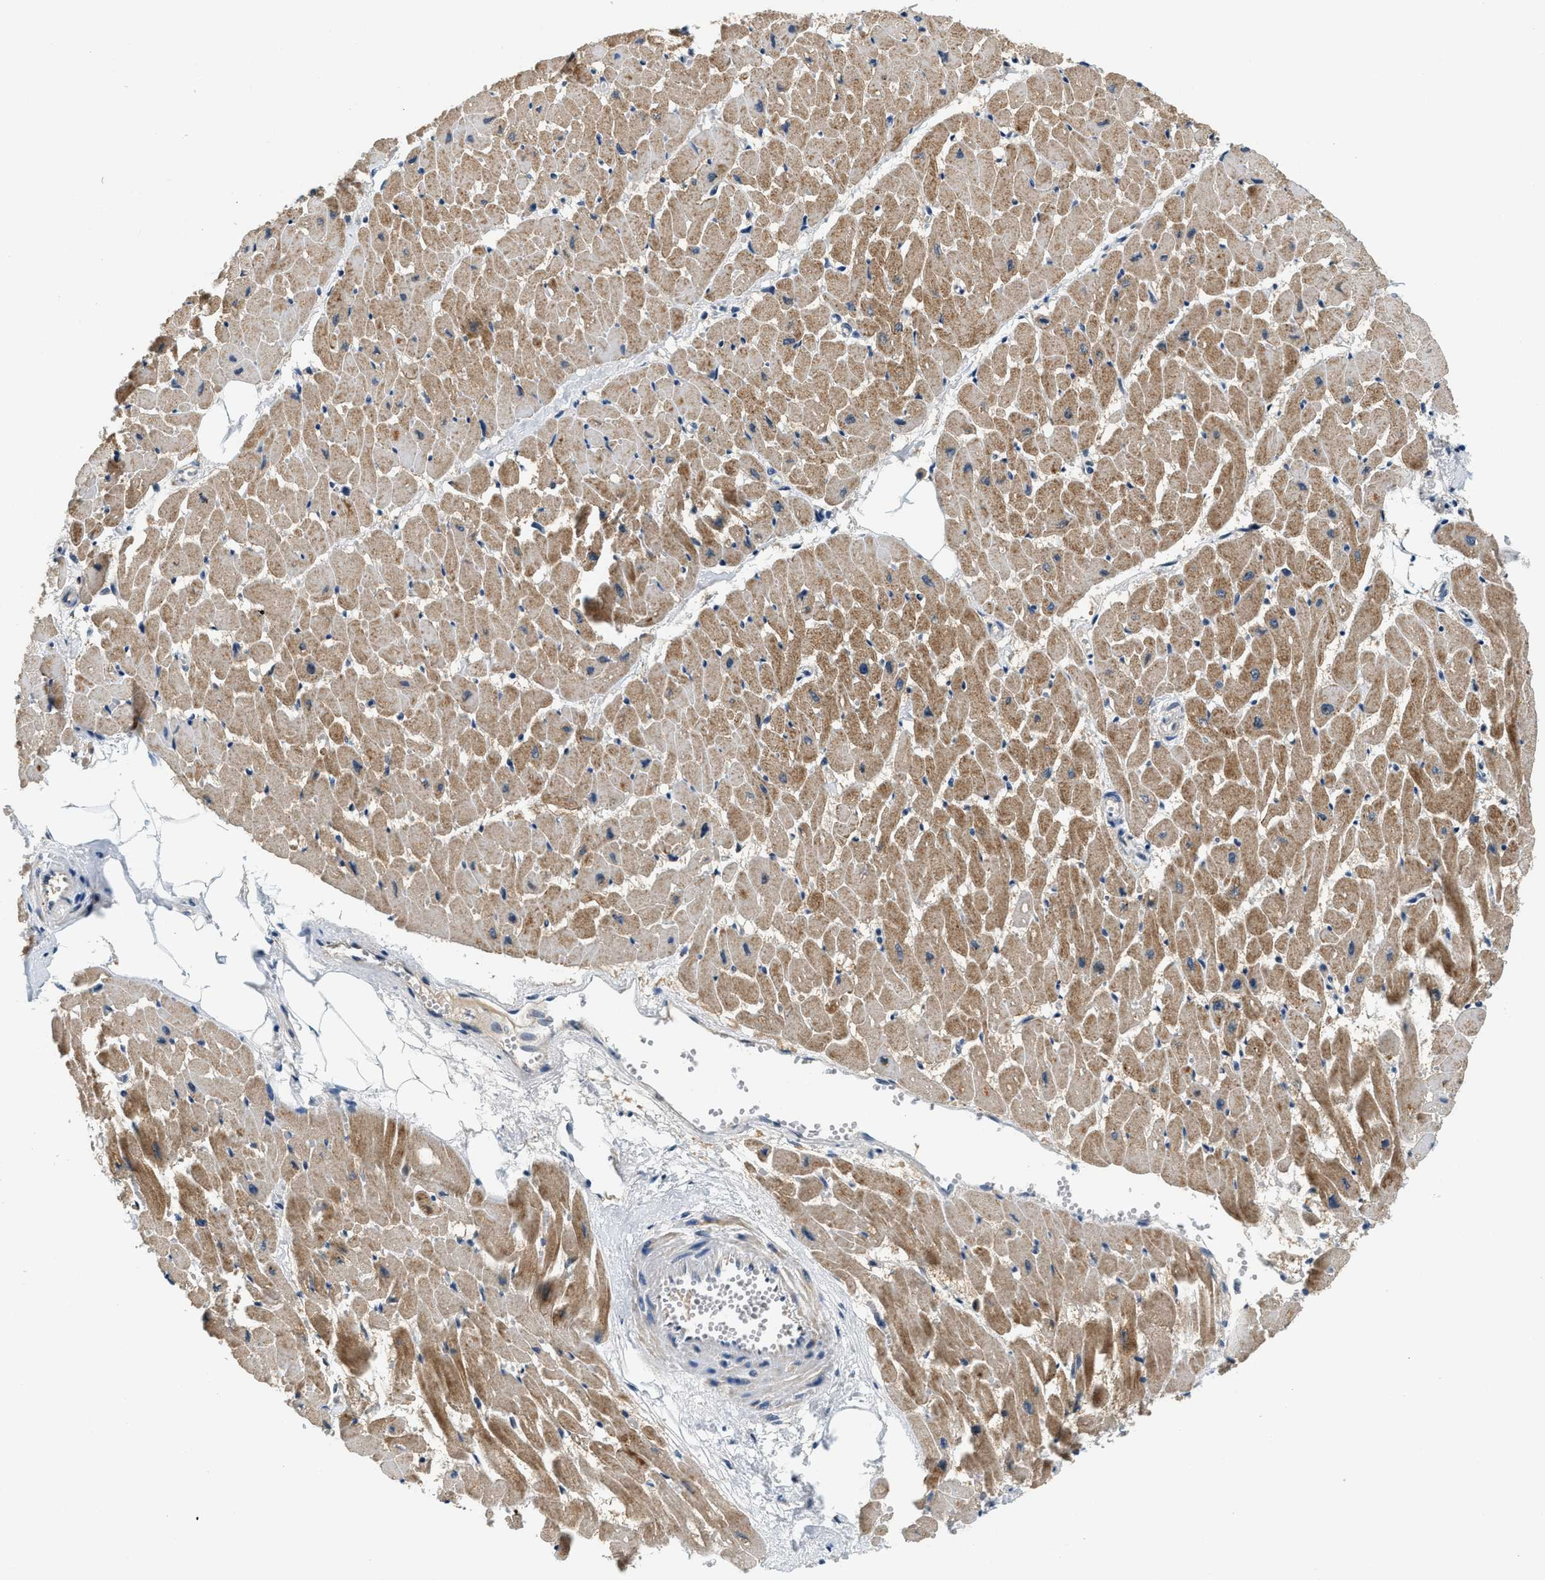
{"staining": {"intensity": "moderate", "quantity": ">75%", "location": "cytoplasmic/membranous"}, "tissue": "heart muscle", "cell_type": "Cardiomyocytes", "image_type": "normal", "snomed": [{"axis": "morphology", "description": "Normal tissue, NOS"}, {"axis": "topography", "description": "Heart"}], "caption": "IHC histopathology image of unremarkable heart muscle stained for a protein (brown), which exhibits medium levels of moderate cytoplasmic/membranous expression in approximately >75% of cardiomyocytes.", "gene": "YAE1", "patient": {"sex": "female", "age": 19}}